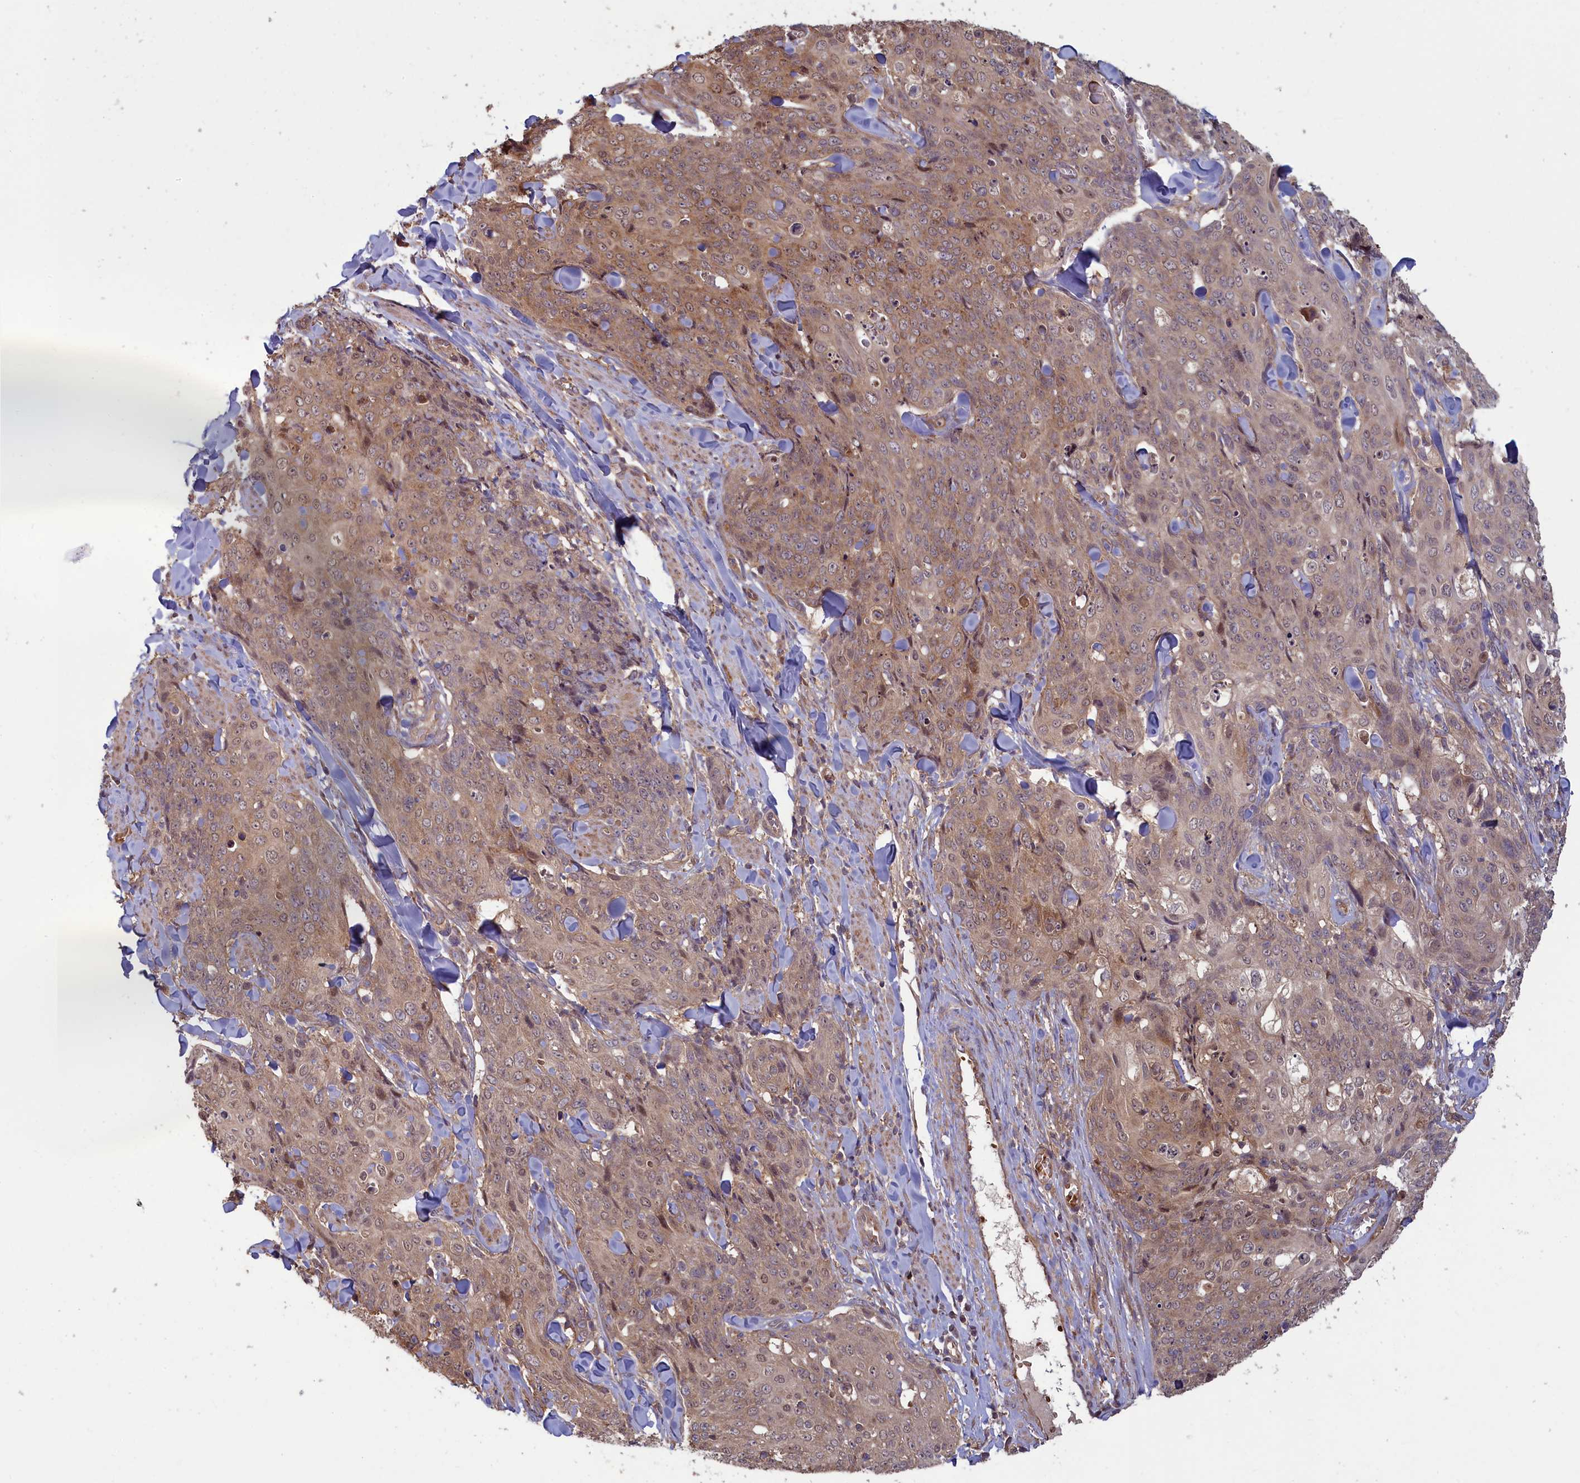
{"staining": {"intensity": "weak", "quantity": ">75%", "location": "cytoplasmic/membranous"}, "tissue": "skin cancer", "cell_type": "Tumor cells", "image_type": "cancer", "snomed": [{"axis": "morphology", "description": "Squamous cell carcinoma, NOS"}, {"axis": "topography", "description": "Skin"}, {"axis": "topography", "description": "Vulva"}], "caption": "Approximately >75% of tumor cells in skin squamous cell carcinoma display weak cytoplasmic/membranous protein expression as visualized by brown immunohistochemical staining.", "gene": "CIAO2B", "patient": {"sex": "female", "age": 85}}